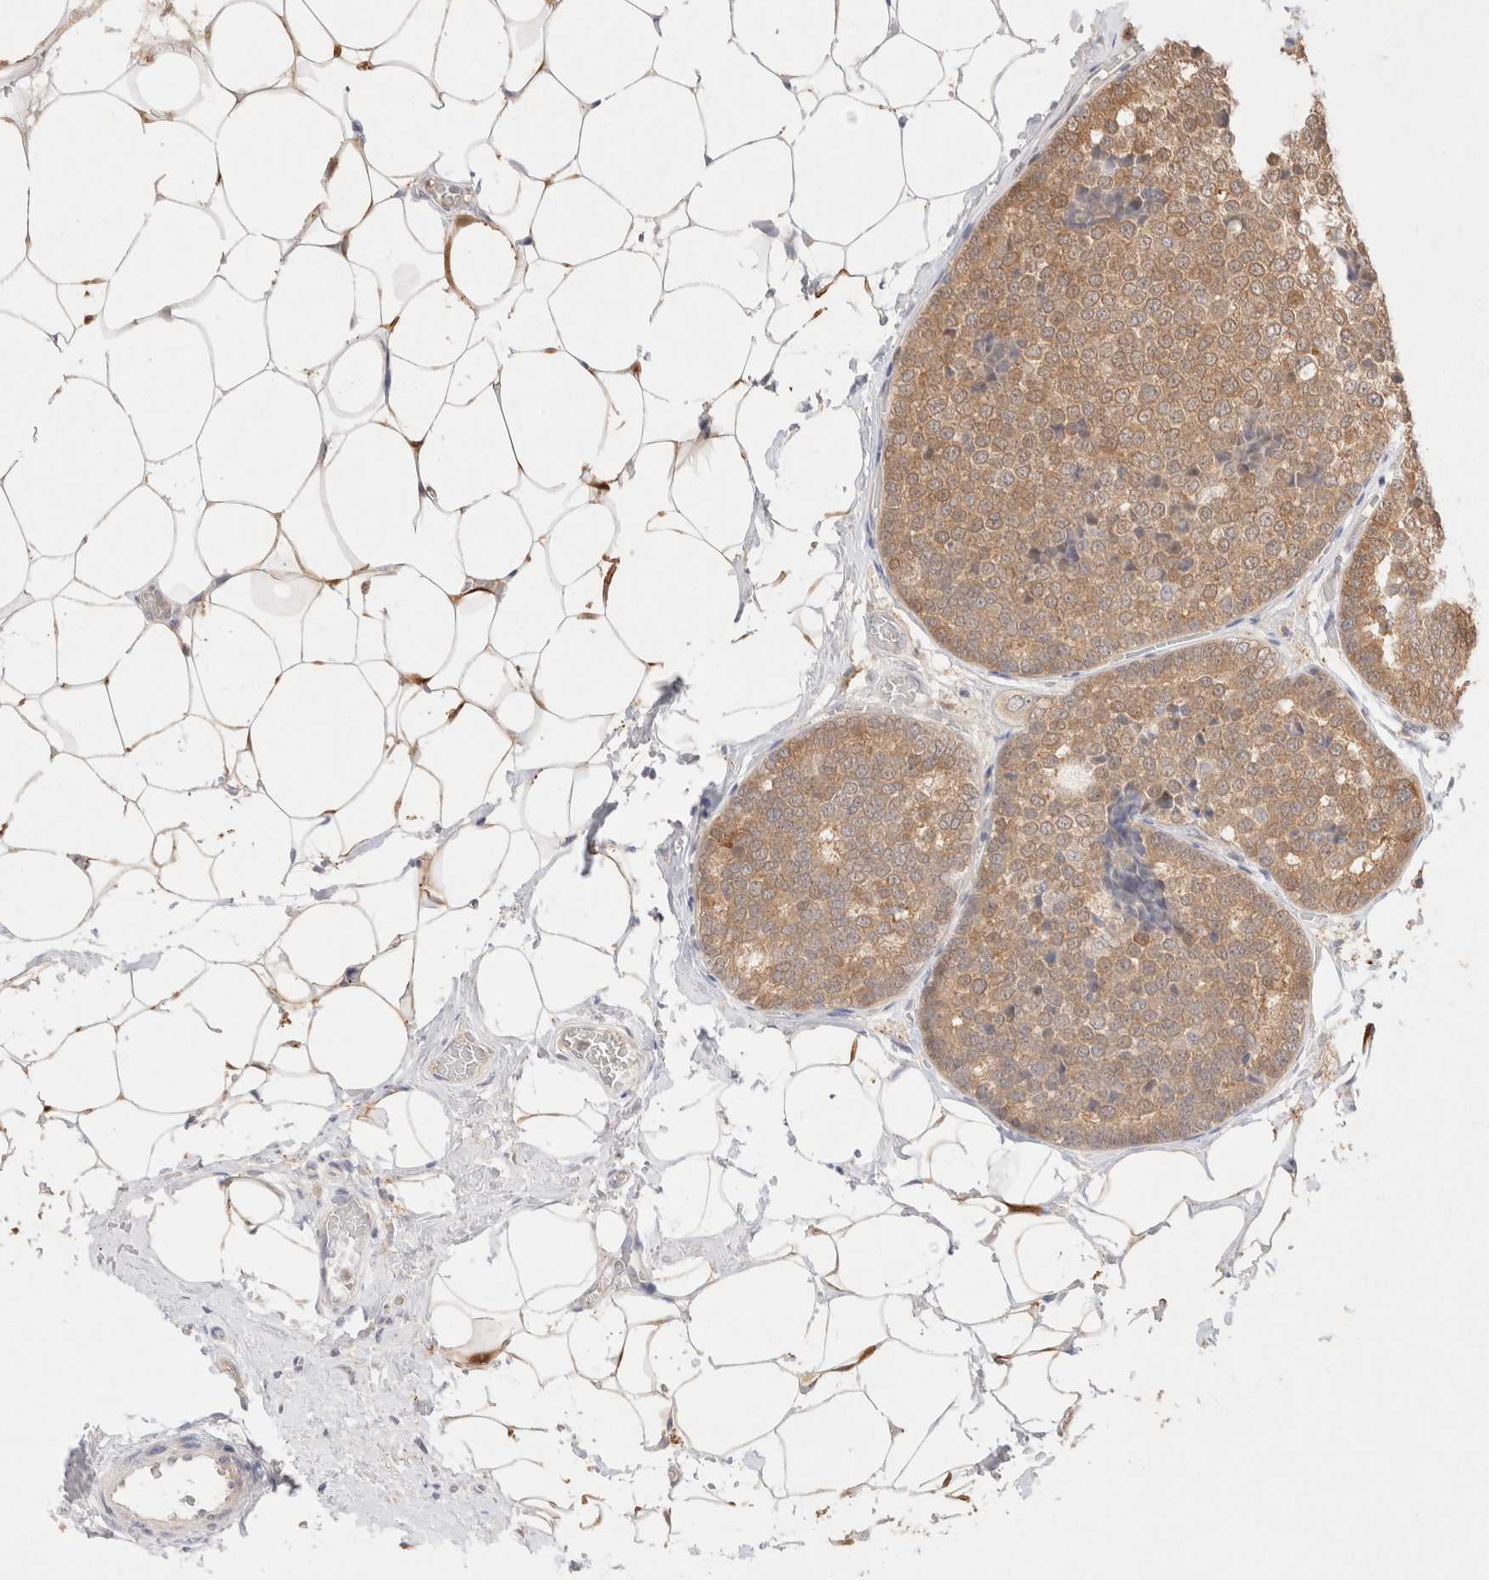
{"staining": {"intensity": "moderate", "quantity": ">75%", "location": "cytoplasmic/membranous"}, "tissue": "breast cancer", "cell_type": "Tumor cells", "image_type": "cancer", "snomed": [{"axis": "morphology", "description": "Normal tissue, NOS"}, {"axis": "morphology", "description": "Duct carcinoma"}, {"axis": "topography", "description": "Breast"}], "caption": "Immunohistochemical staining of breast cancer displays moderate cytoplasmic/membranous protein positivity in about >75% of tumor cells.", "gene": "STARD10", "patient": {"sex": "female", "age": 43}}